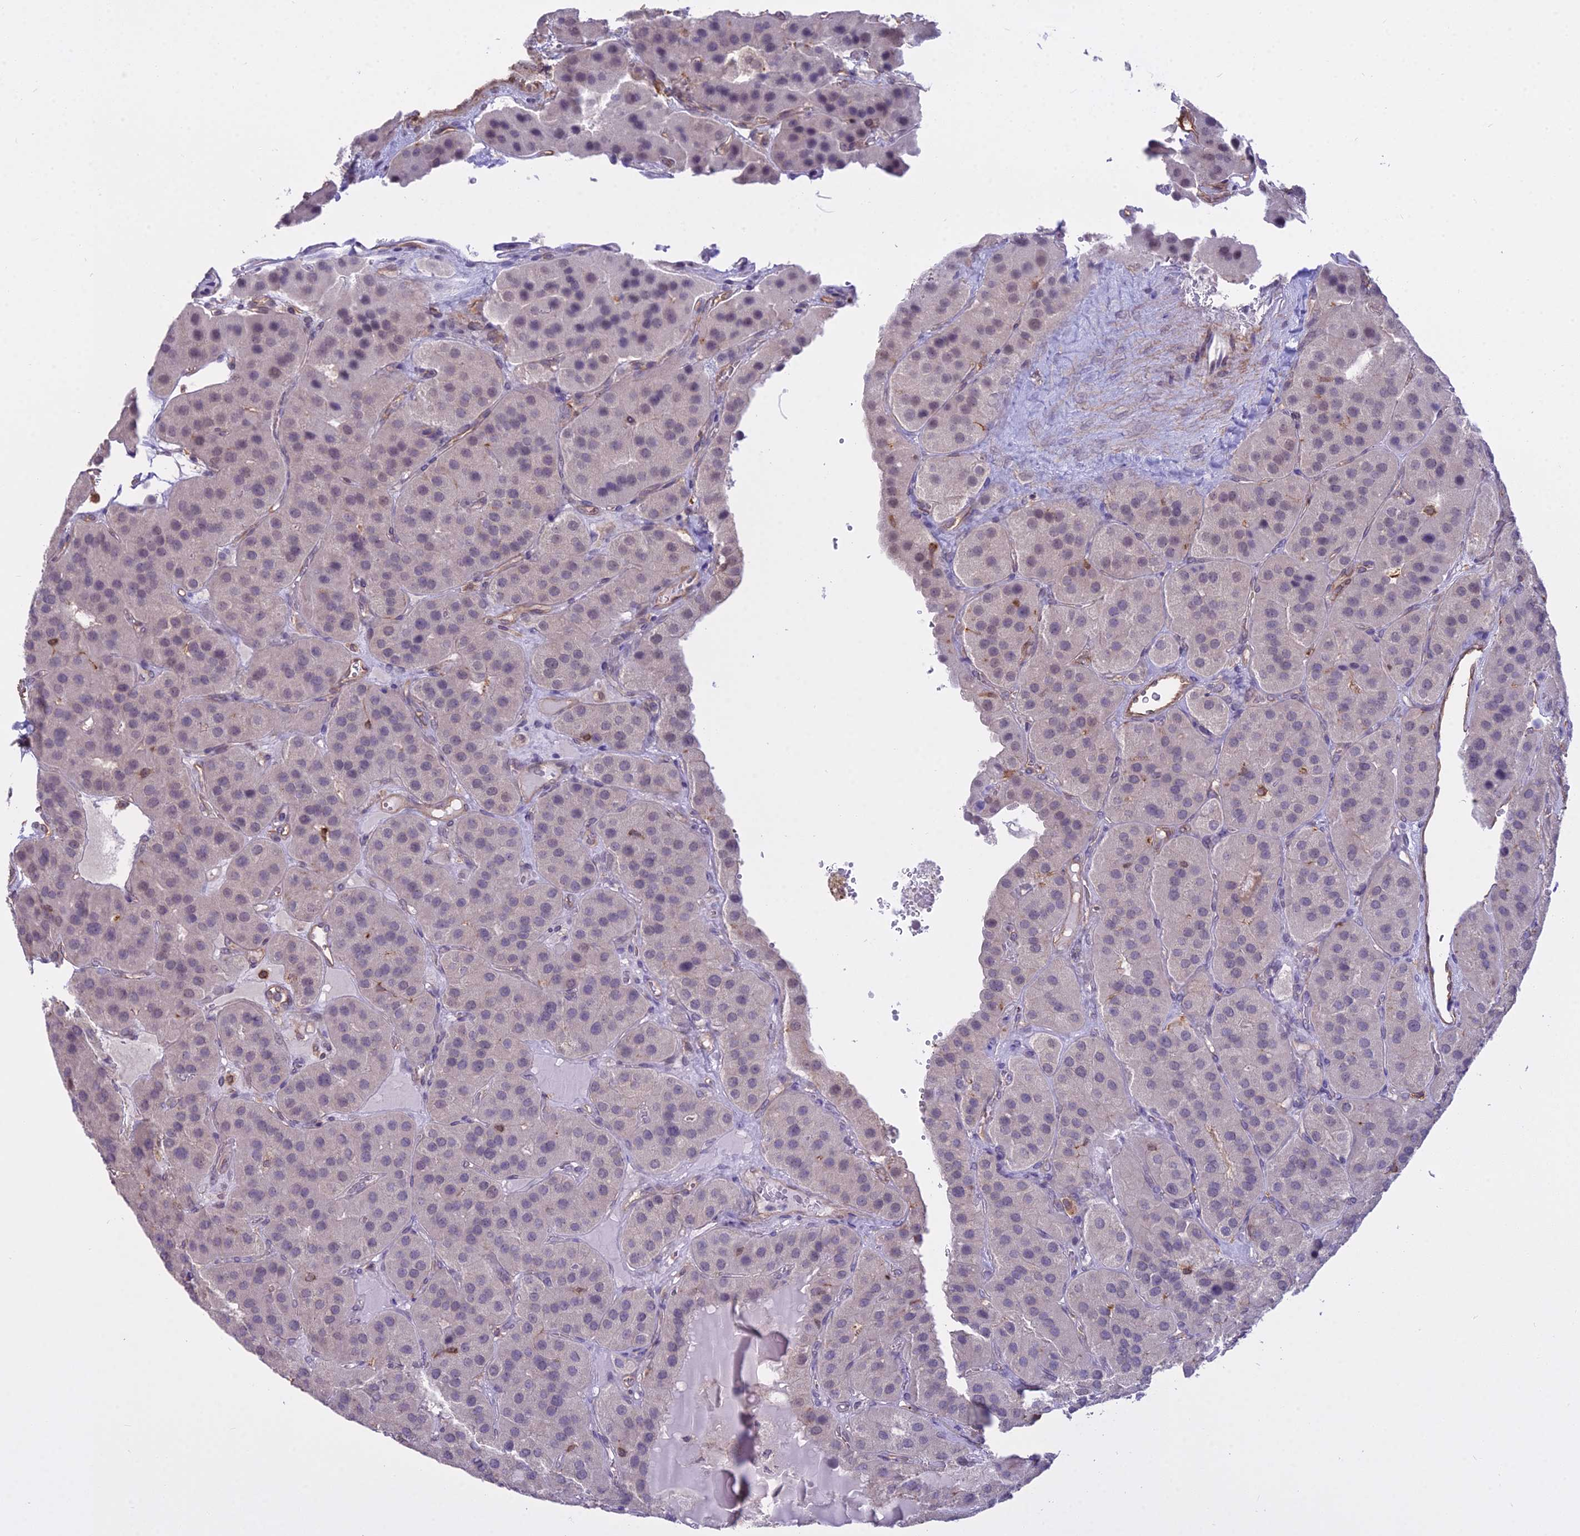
{"staining": {"intensity": "weak", "quantity": "<25%", "location": "nuclear"}, "tissue": "parathyroid gland", "cell_type": "Glandular cells", "image_type": "normal", "snomed": [{"axis": "morphology", "description": "Normal tissue, NOS"}, {"axis": "morphology", "description": "Adenoma, NOS"}, {"axis": "topography", "description": "Parathyroid gland"}], "caption": "Histopathology image shows no protein staining in glandular cells of benign parathyroid gland.", "gene": "BLNK", "patient": {"sex": "female", "age": 86}}